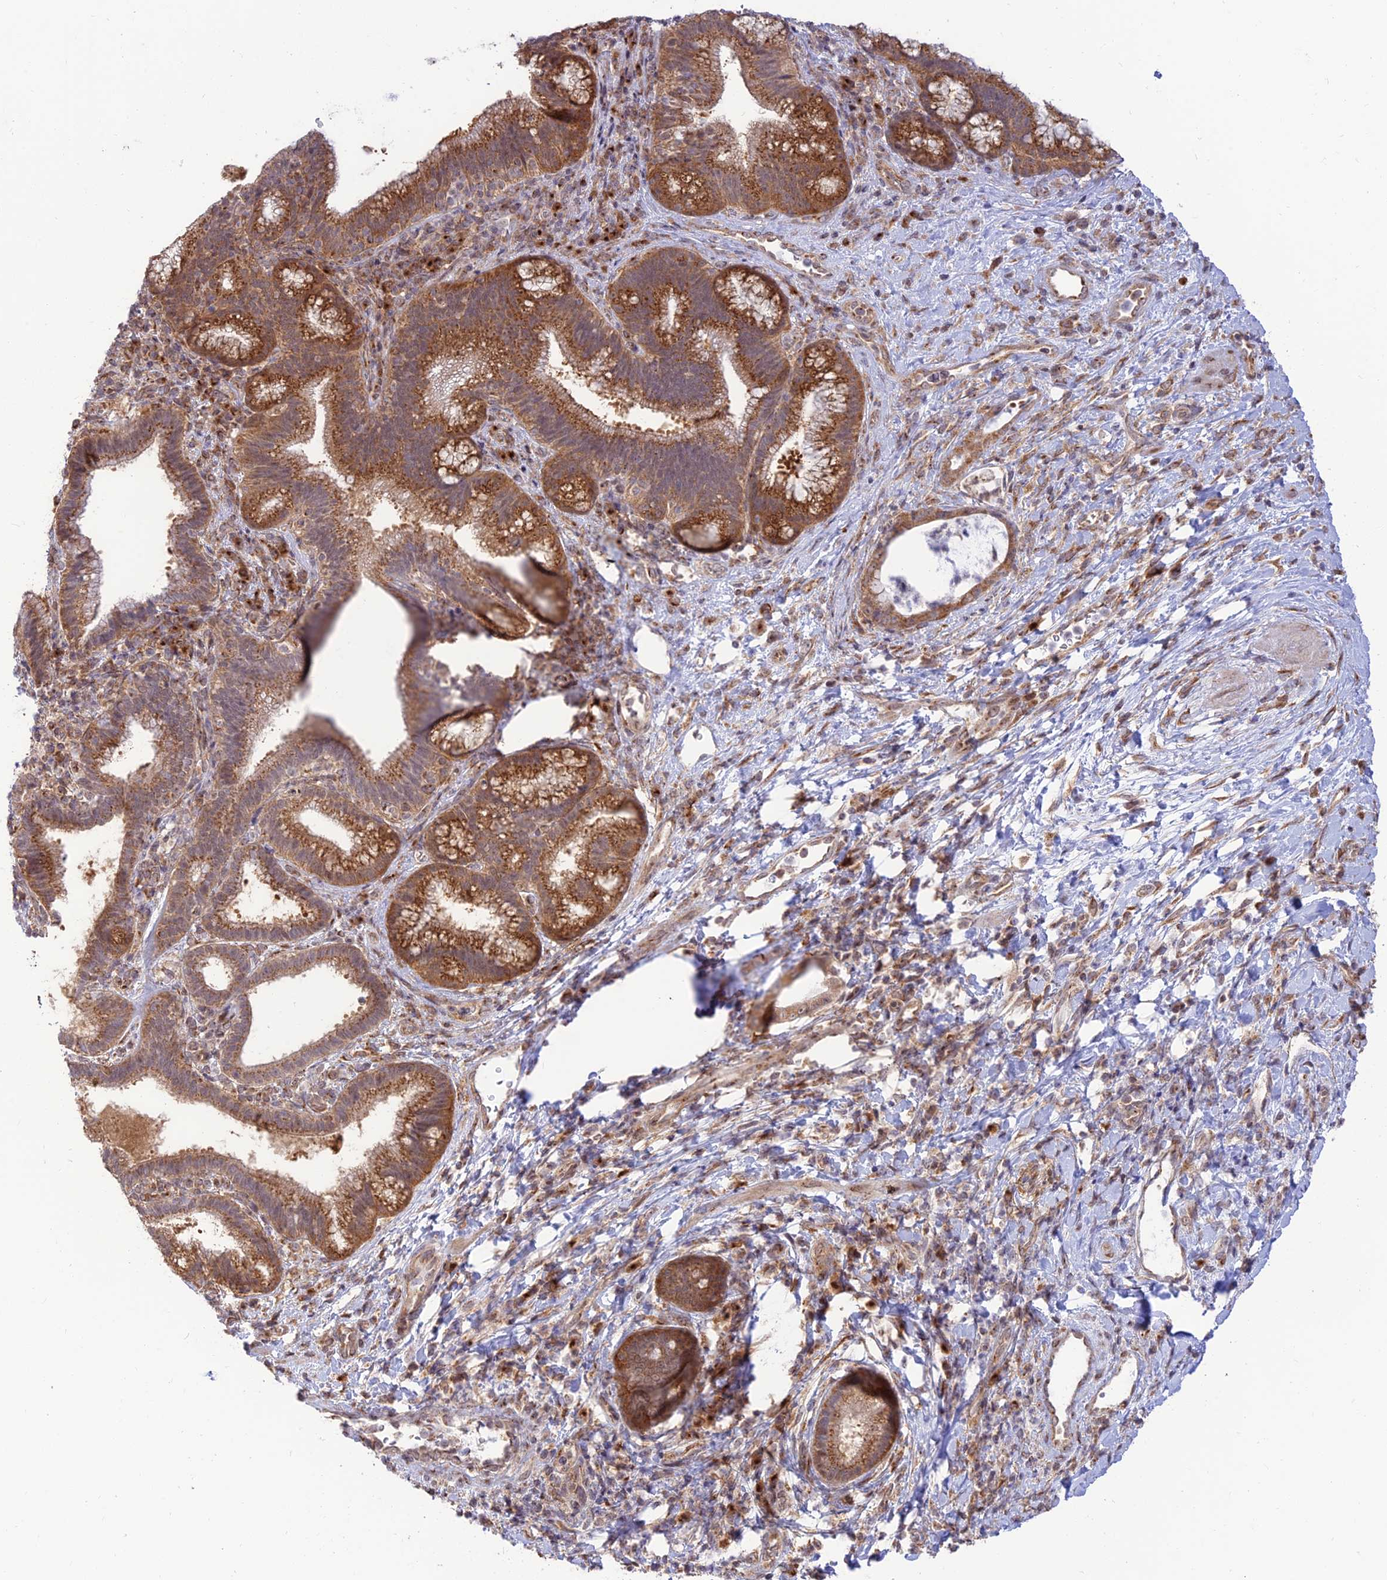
{"staining": {"intensity": "moderate", "quantity": ">75%", "location": "cytoplasmic/membranous"}, "tissue": "pancreatic cancer", "cell_type": "Tumor cells", "image_type": "cancer", "snomed": [{"axis": "morphology", "description": "Normal tissue, NOS"}, {"axis": "morphology", "description": "Adenocarcinoma, NOS"}, {"axis": "topography", "description": "Pancreas"}], "caption": "This micrograph reveals immunohistochemistry staining of human pancreatic cancer, with medium moderate cytoplasmic/membranous positivity in approximately >75% of tumor cells.", "gene": "GOLGA3", "patient": {"sex": "female", "age": 55}}